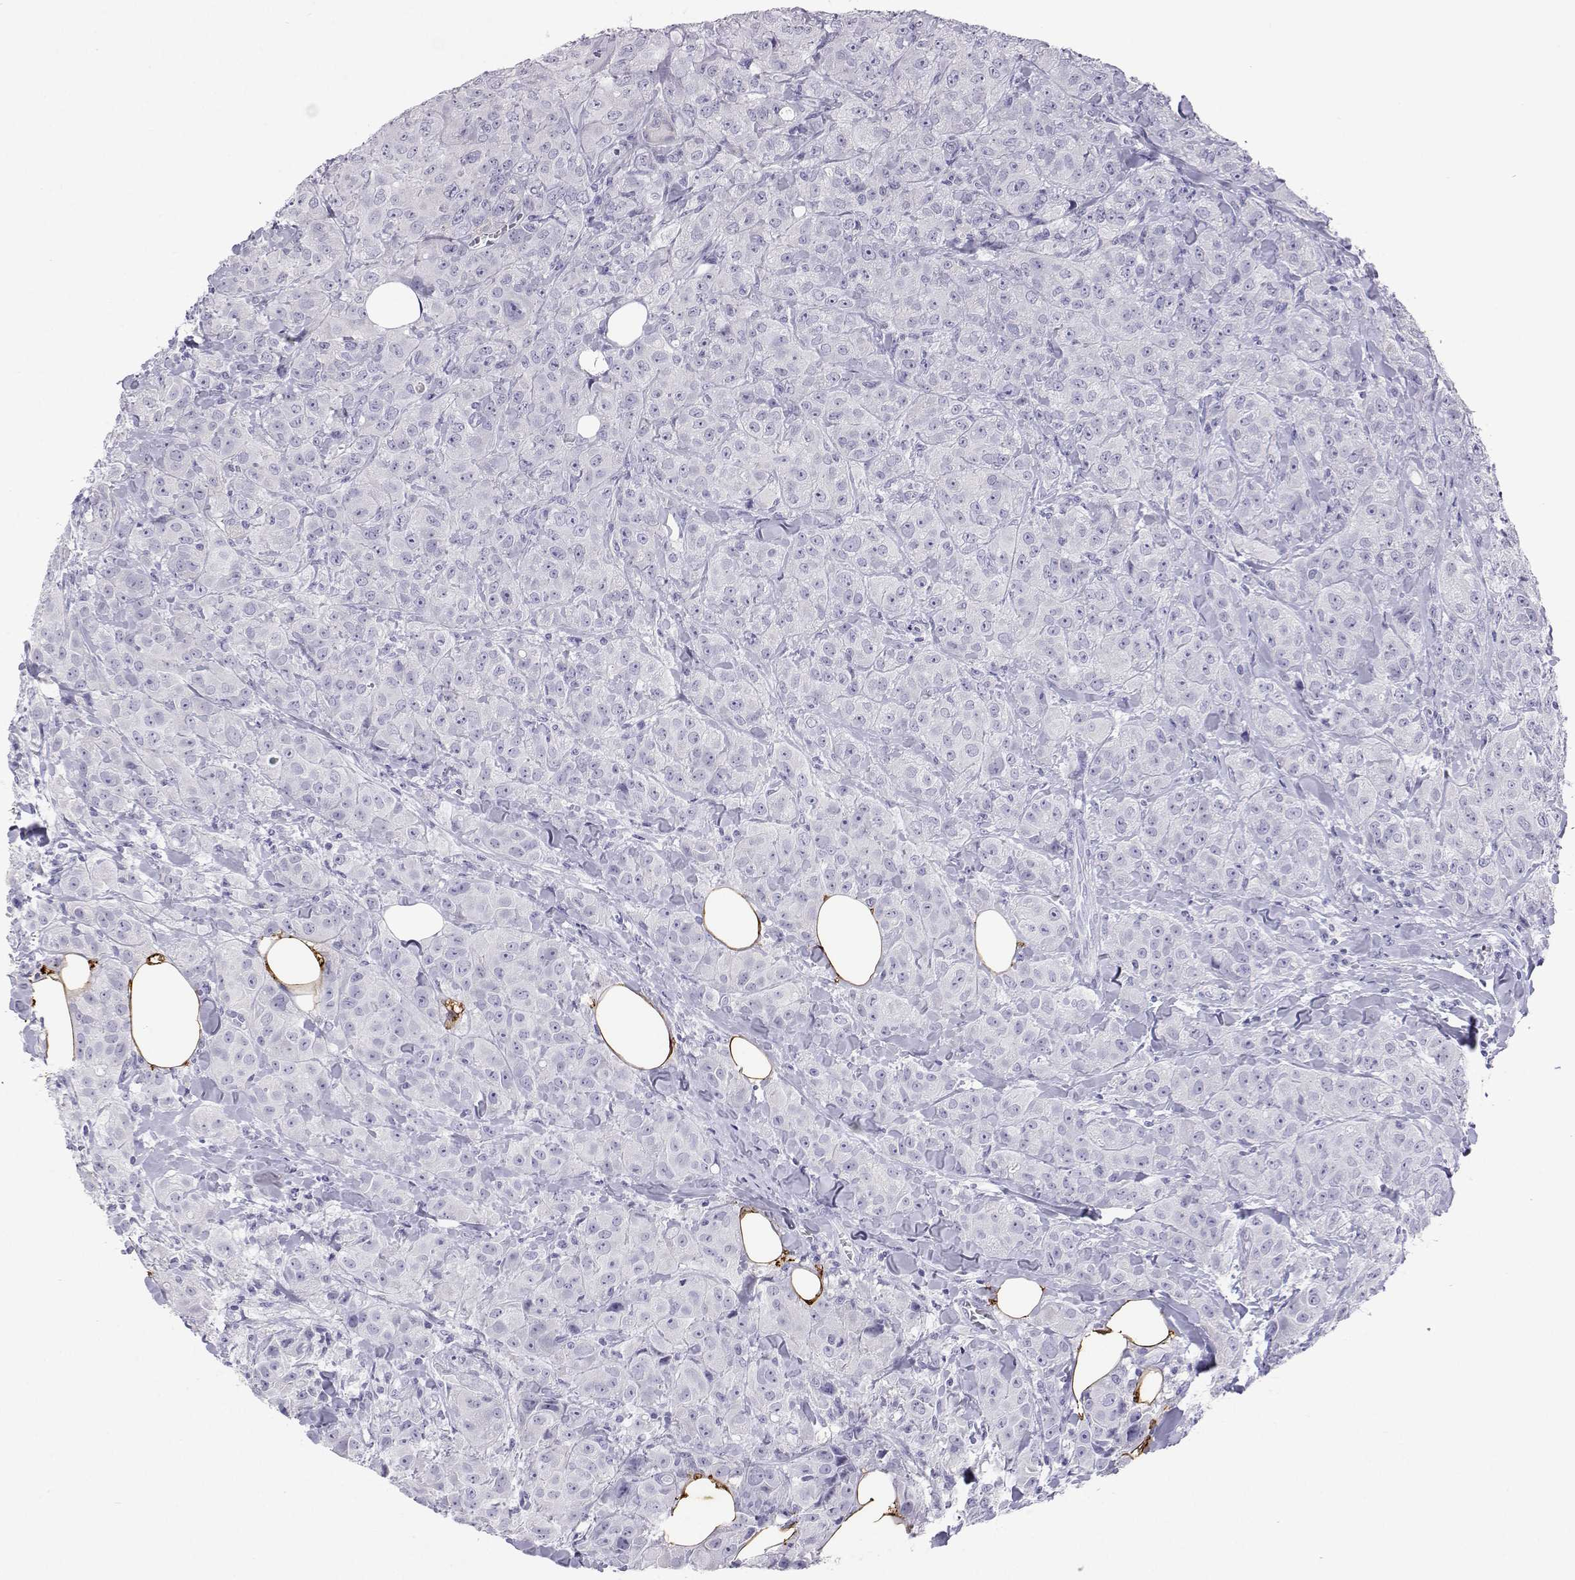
{"staining": {"intensity": "negative", "quantity": "none", "location": "none"}, "tissue": "breast cancer", "cell_type": "Tumor cells", "image_type": "cancer", "snomed": [{"axis": "morphology", "description": "Duct carcinoma"}, {"axis": "topography", "description": "Breast"}], "caption": "The image exhibits no significant positivity in tumor cells of intraductal carcinoma (breast).", "gene": "PLIN4", "patient": {"sex": "female", "age": 43}}